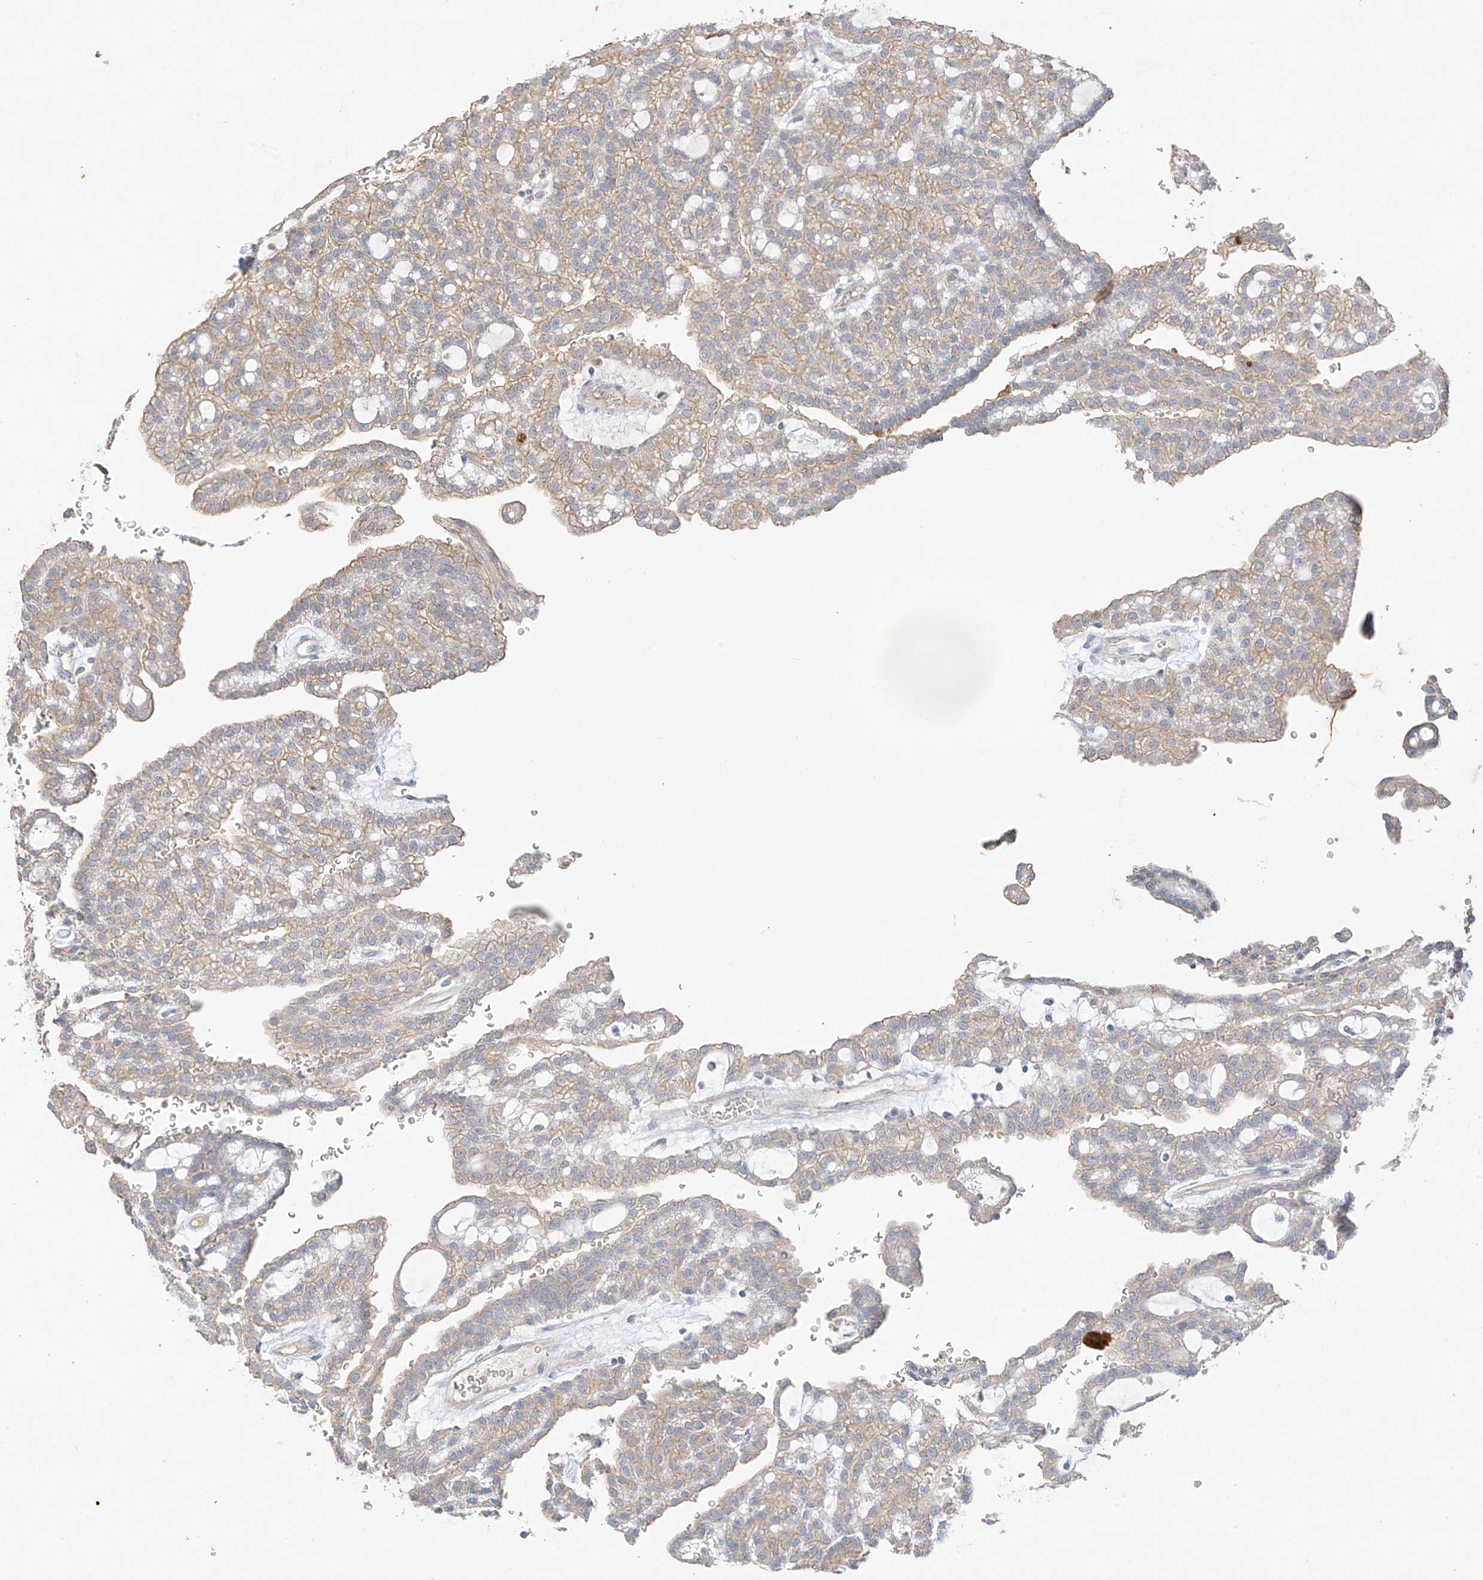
{"staining": {"intensity": "weak", "quantity": "25%-75%", "location": "cytoplasmic/membranous"}, "tissue": "renal cancer", "cell_type": "Tumor cells", "image_type": "cancer", "snomed": [{"axis": "morphology", "description": "Adenocarcinoma, NOS"}, {"axis": "topography", "description": "Kidney"}], "caption": "Immunohistochemistry staining of adenocarcinoma (renal), which shows low levels of weak cytoplasmic/membranous expression in approximately 25%-75% of tumor cells indicating weak cytoplasmic/membranous protein positivity. The staining was performed using DAB (3,3'-diaminobenzidine) (brown) for protein detection and nuclei were counterstained in hematoxylin (blue).", "gene": "CAPN13", "patient": {"sex": "male", "age": 63}}